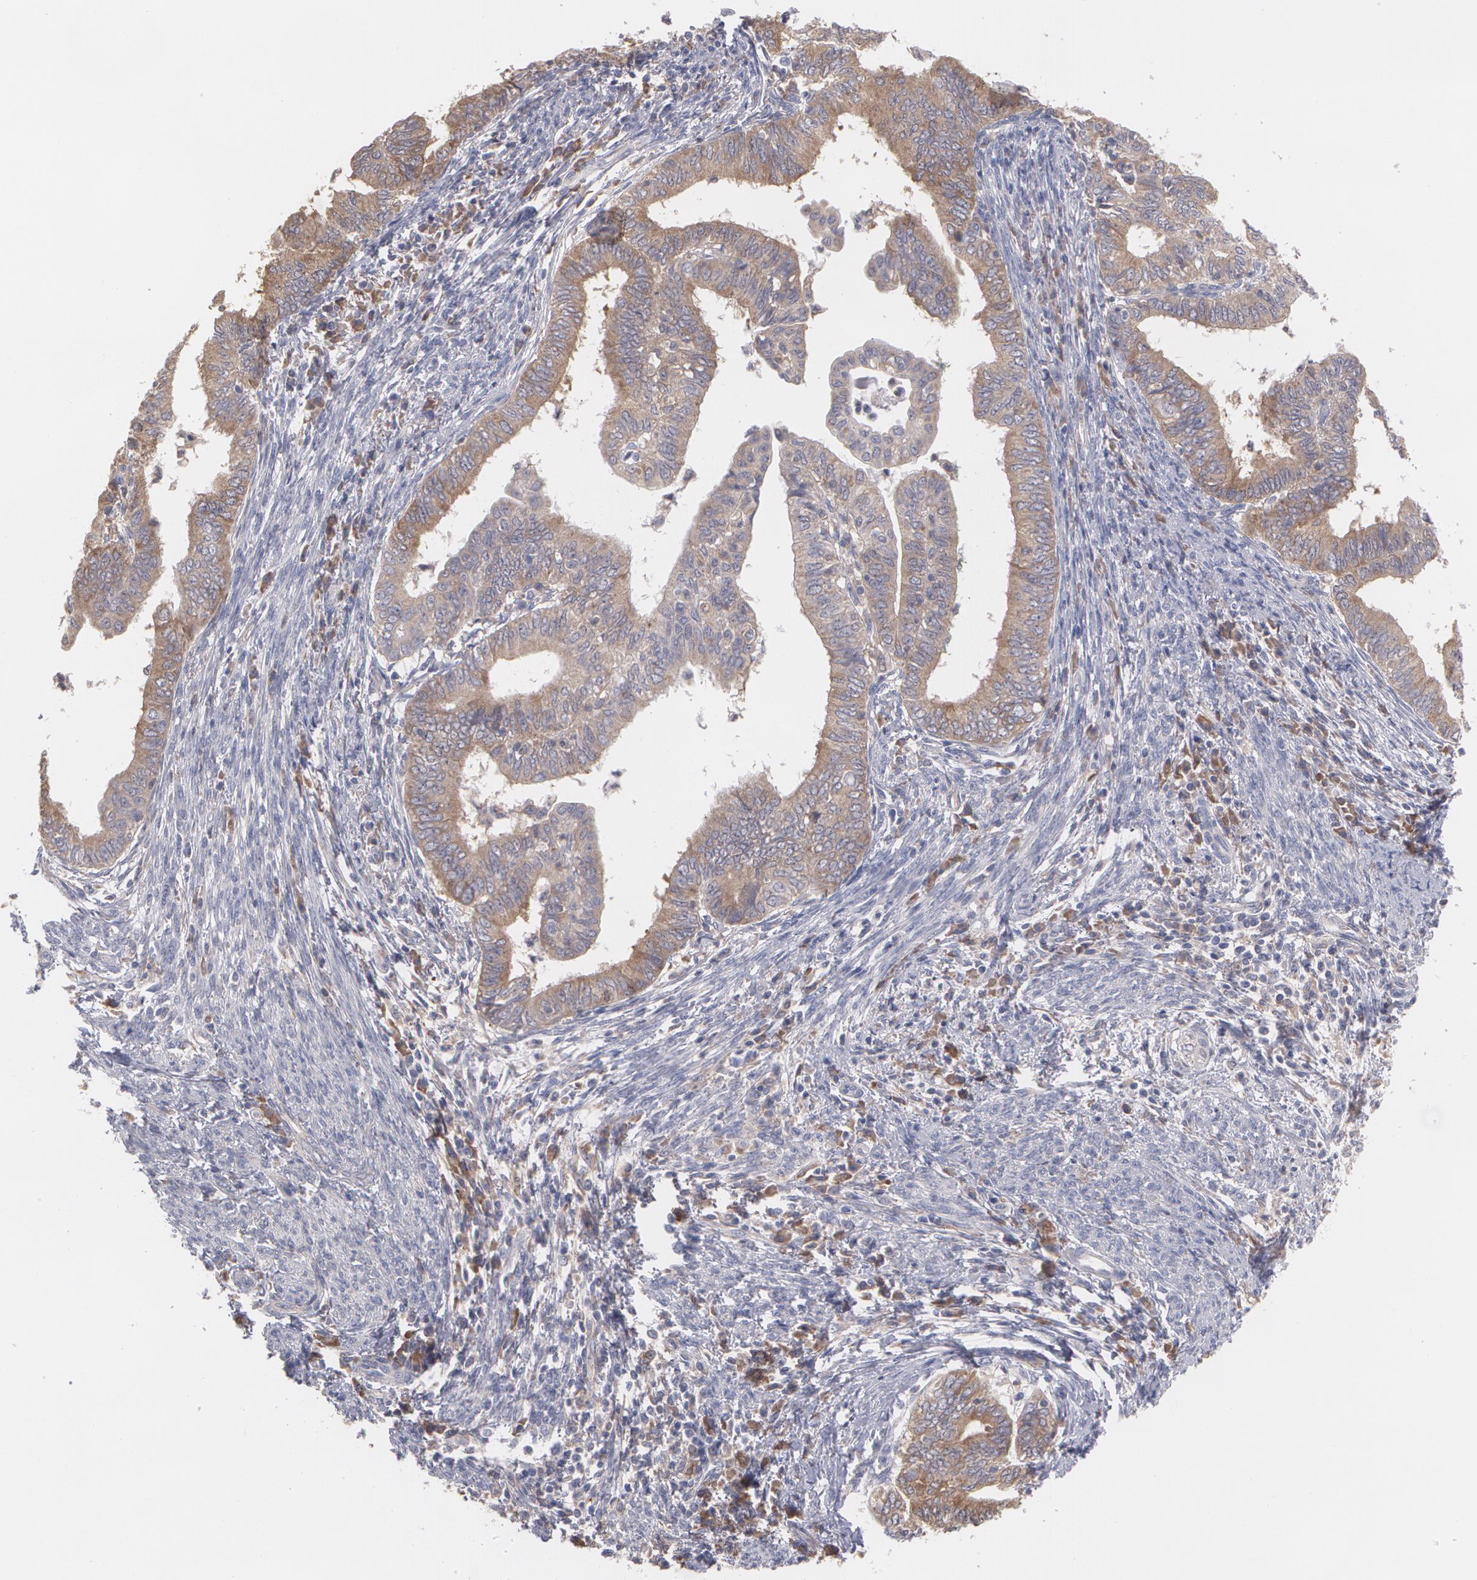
{"staining": {"intensity": "weak", "quantity": ">75%", "location": "cytoplasmic/membranous"}, "tissue": "endometrial cancer", "cell_type": "Tumor cells", "image_type": "cancer", "snomed": [{"axis": "morphology", "description": "Adenocarcinoma, NOS"}, {"axis": "topography", "description": "Endometrium"}], "caption": "Human endometrial cancer (adenocarcinoma) stained for a protein (brown) shows weak cytoplasmic/membranous positive positivity in about >75% of tumor cells.", "gene": "MTHFD1", "patient": {"sex": "female", "age": 66}}